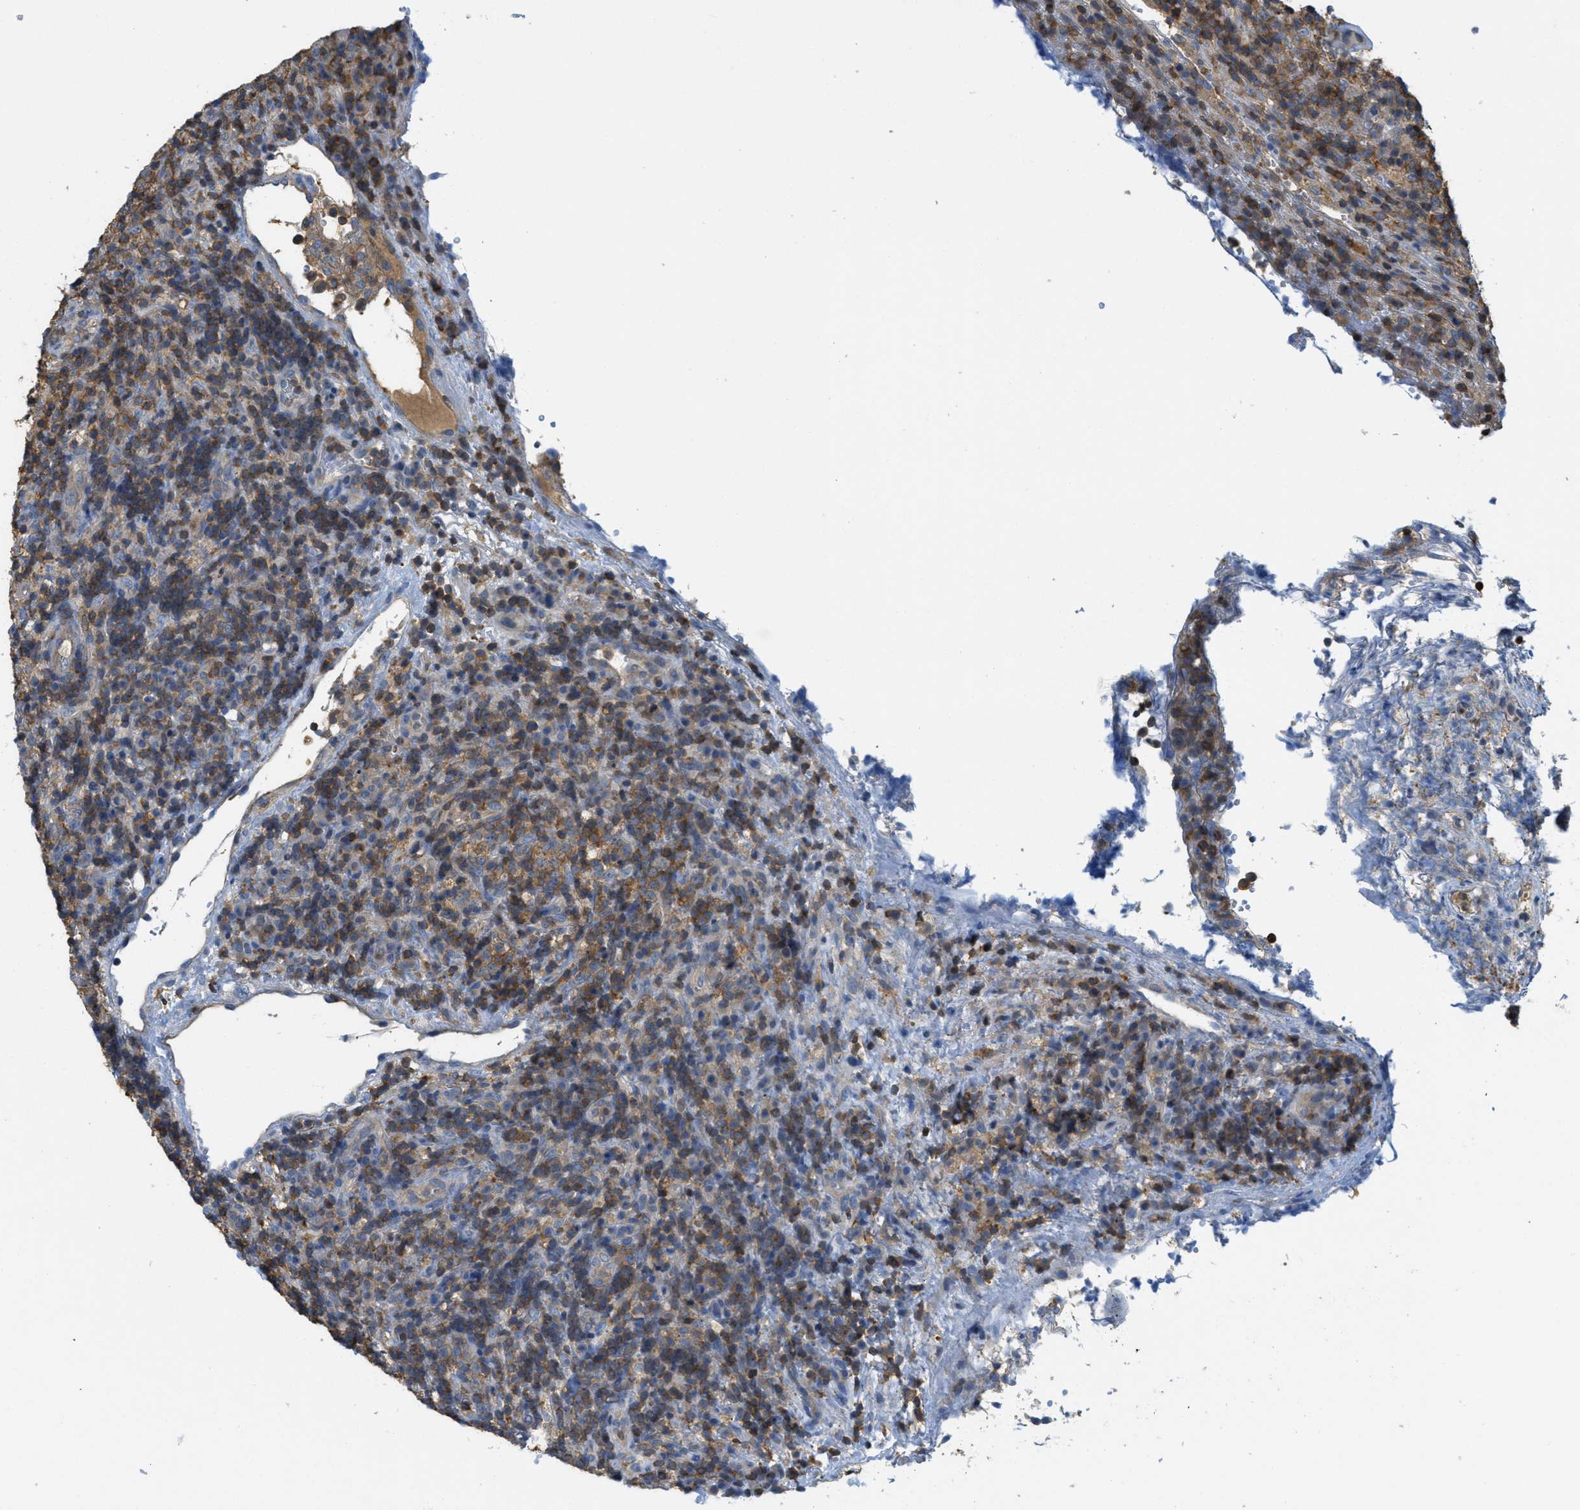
{"staining": {"intensity": "moderate", "quantity": "25%-75%", "location": "cytoplasmic/membranous"}, "tissue": "lymphoma", "cell_type": "Tumor cells", "image_type": "cancer", "snomed": [{"axis": "morphology", "description": "Malignant lymphoma, non-Hodgkin's type, High grade"}, {"axis": "topography", "description": "Lymph node"}], "caption": "Immunohistochemistry (IHC) image of neoplastic tissue: human high-grade malignant lymphoma, non-Hodgkin's type stained using immunohistochemistry reveals medium levels of moderate protein expression localized specifically in the cytoplasmic/membranous of tumor cells, appearing as a cytoplasmic/membranous brown color.", "gene": "GRIK2", "patient": {"sex": "female", "age": 76}}